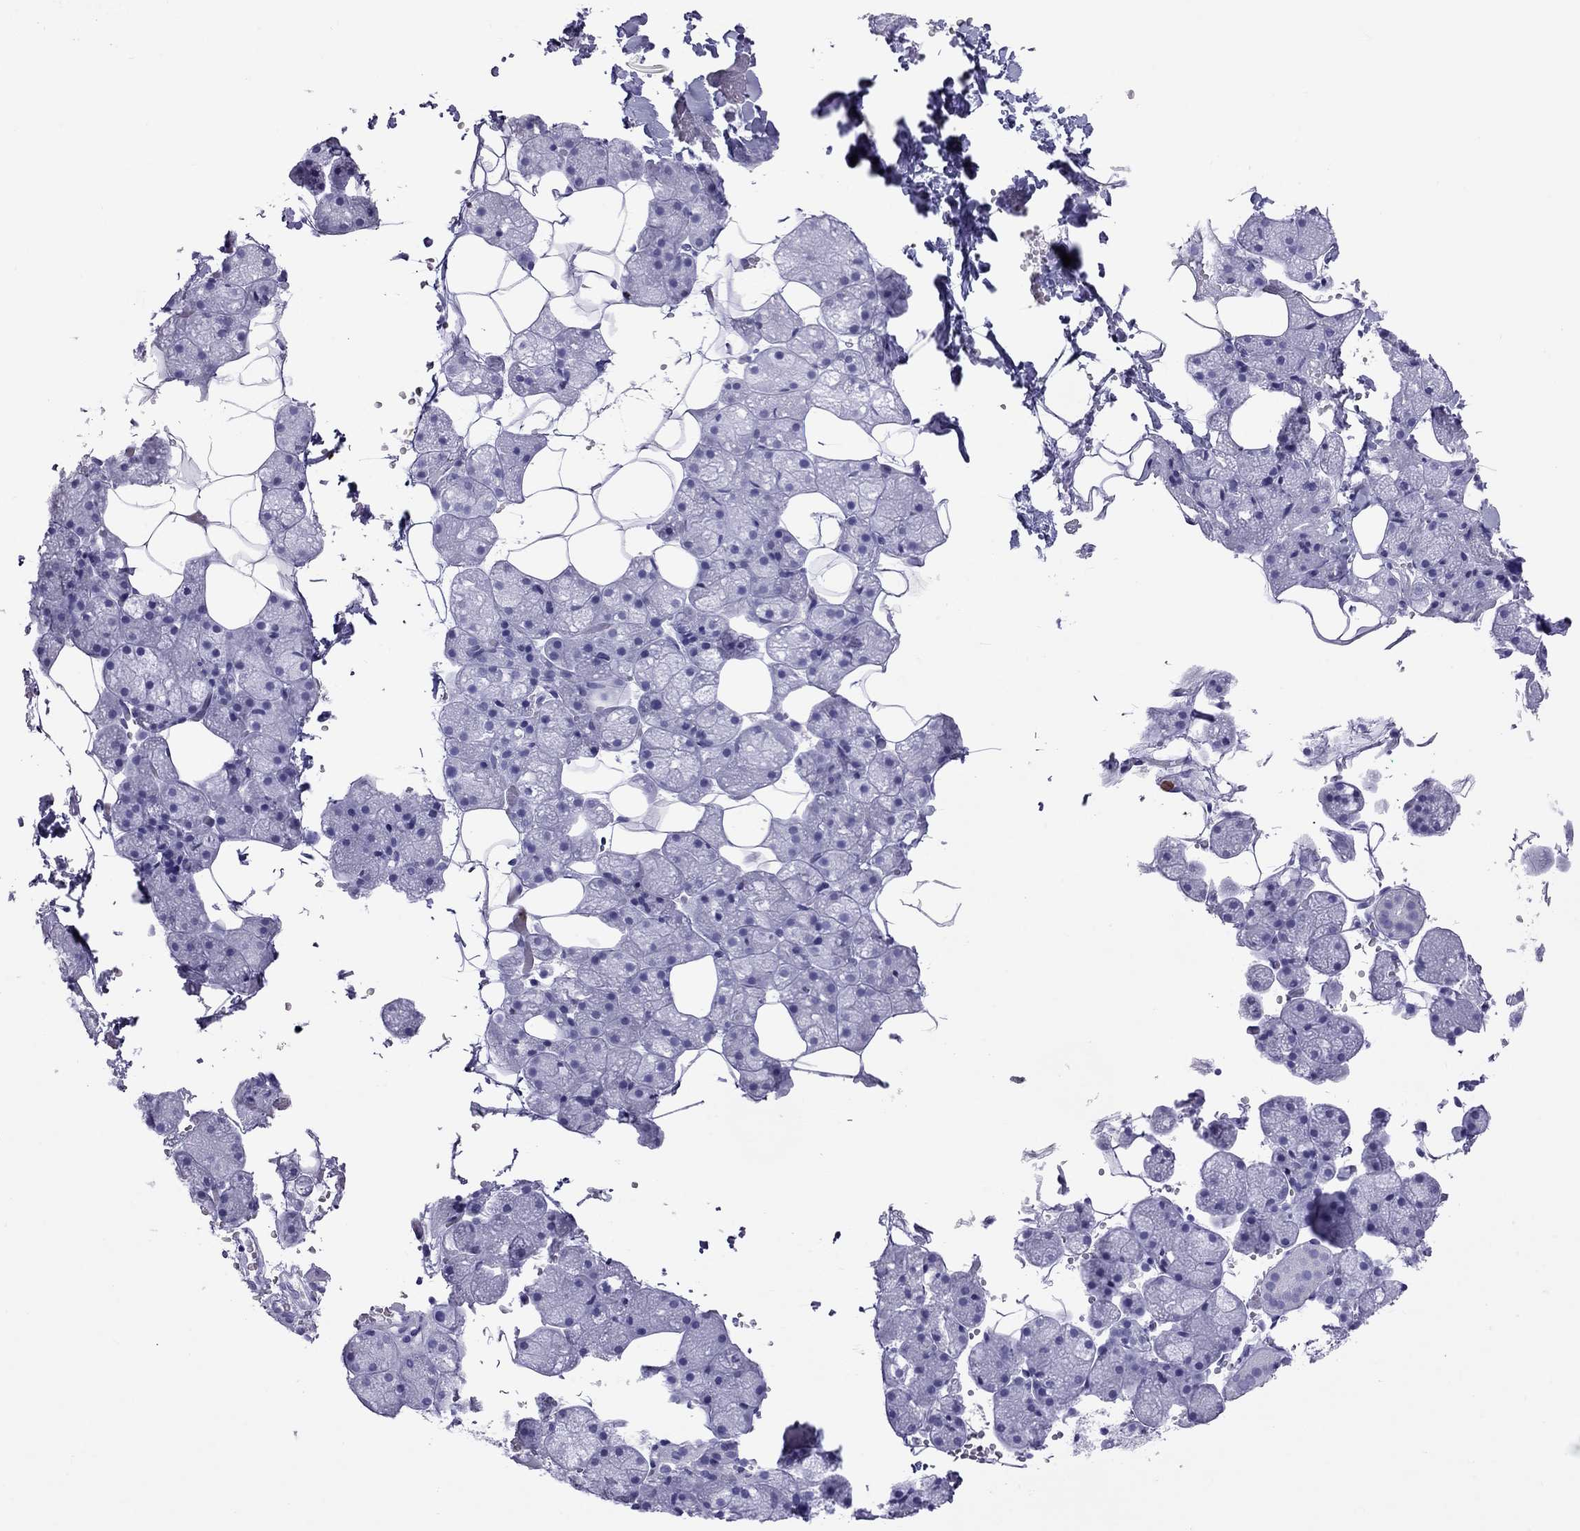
{"staining": {"intensity": "negative", "quantity": "none", "location": "none"}, "tissue": "salivary gland", "cell_type": "Glandular cells", "image_type": "normal", "snomed": [{"axis": "morphology", "description": "Normal tissue, NOS"}, {"axis": "topography", "description": "Salivary gland"}], "caption": "High power microscopy micrograph of an IHC photomicrograph of normal salivary gland, revealing no significant staining in glandular cells.", "gene": "SLAMF1", "patient": {"sex": "male", "age": 38}}